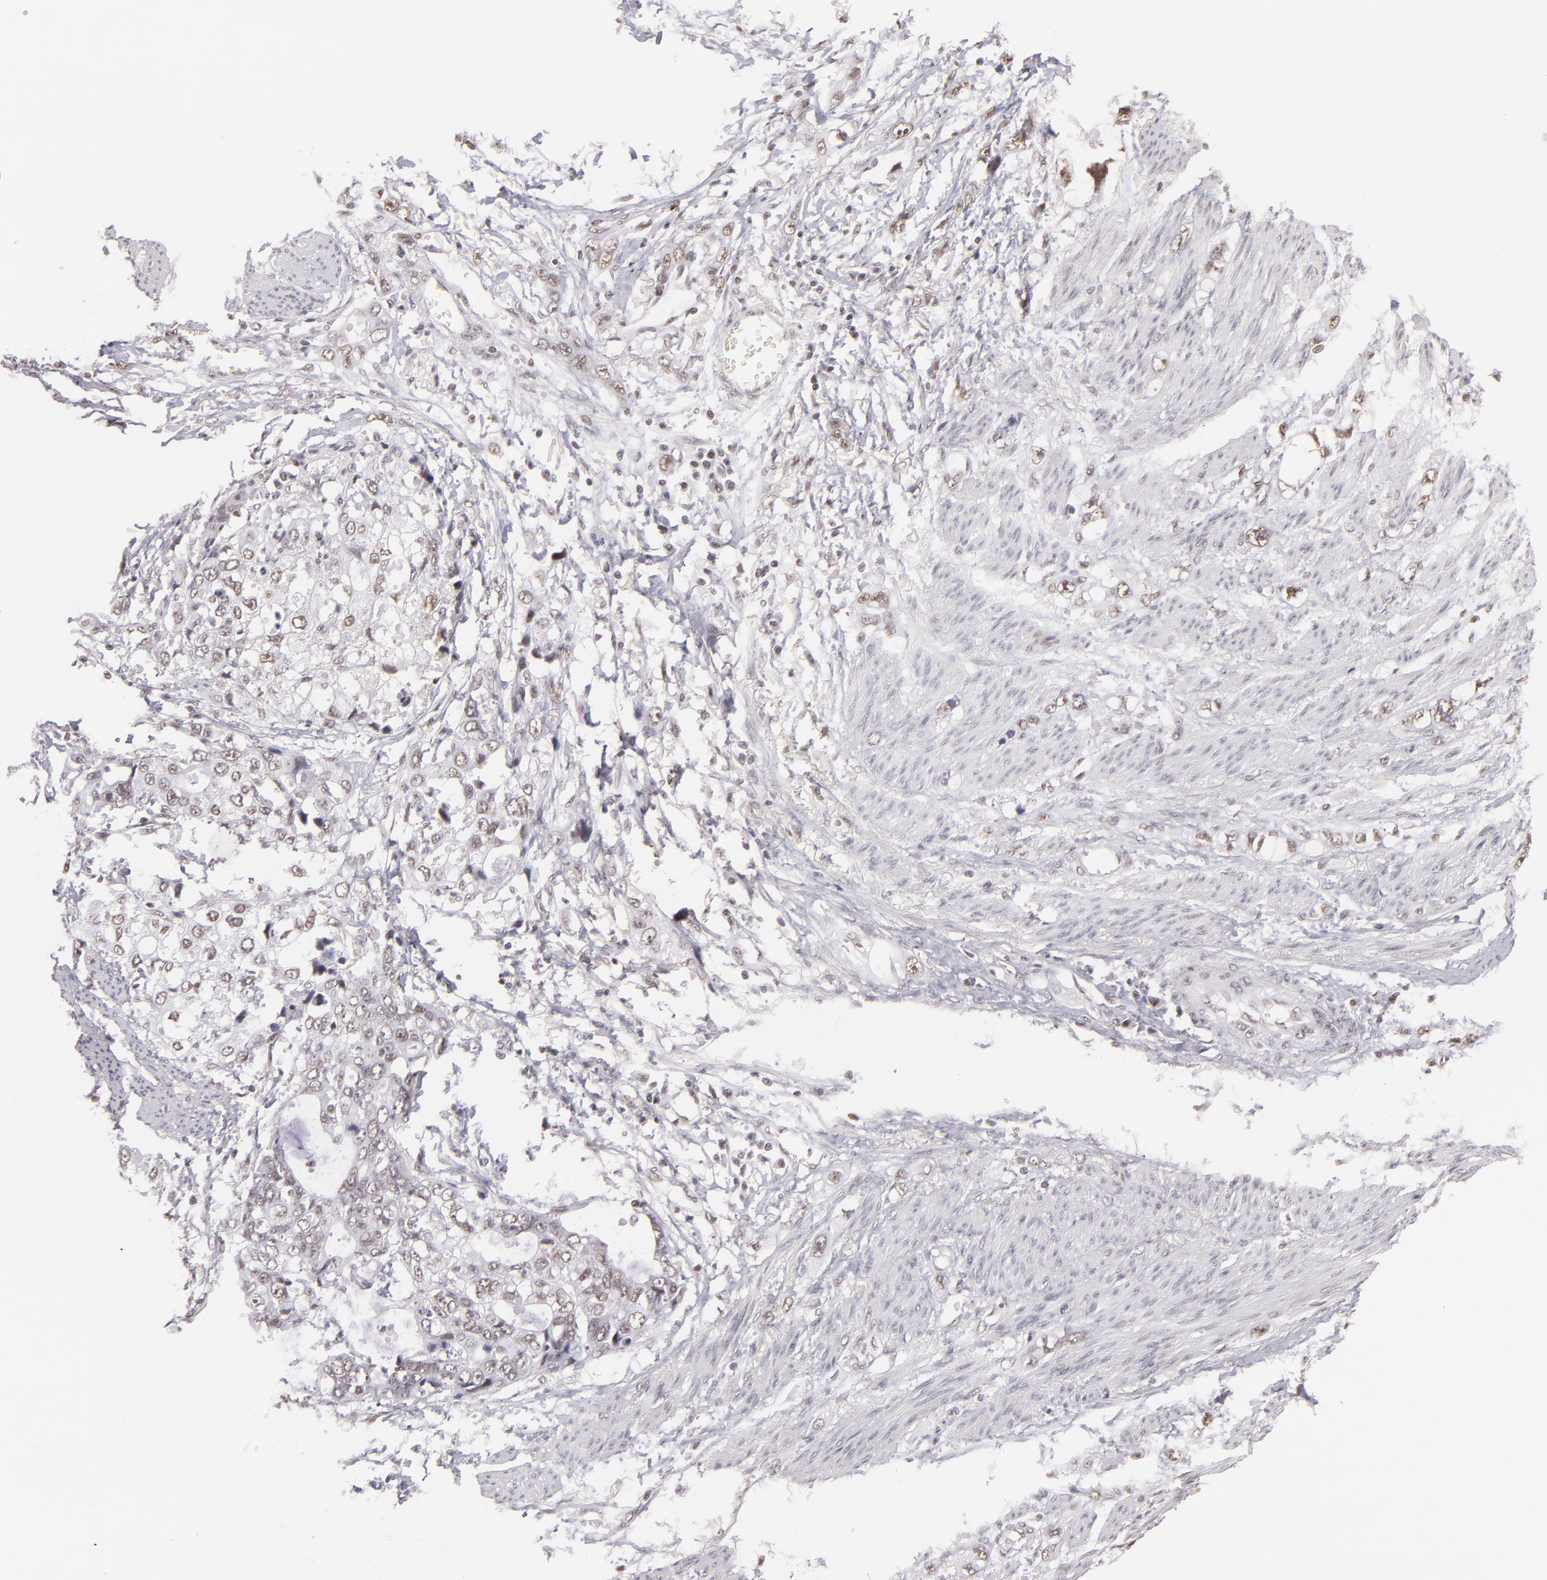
{"staining": {"intensity": "weak", "quantity": "25%-75%", "location": "nuclear"}, "tissue": "stomach cancer", "cell_type": "Tumor cells", "image_type": "cancer", "snomed": [{"axis": "morphology", "description": "Adenocarcinoma, NOS"}, {"axis": "topography", "description": "Stomach, upper"}], "caption": "Stomach cancer stained for a protein (brown) displays weak nuclear positive expression in approximately 25%-75% of tumor cells.", "gene": "INTS6", "patient": {"sex": "female", "age": 52}}